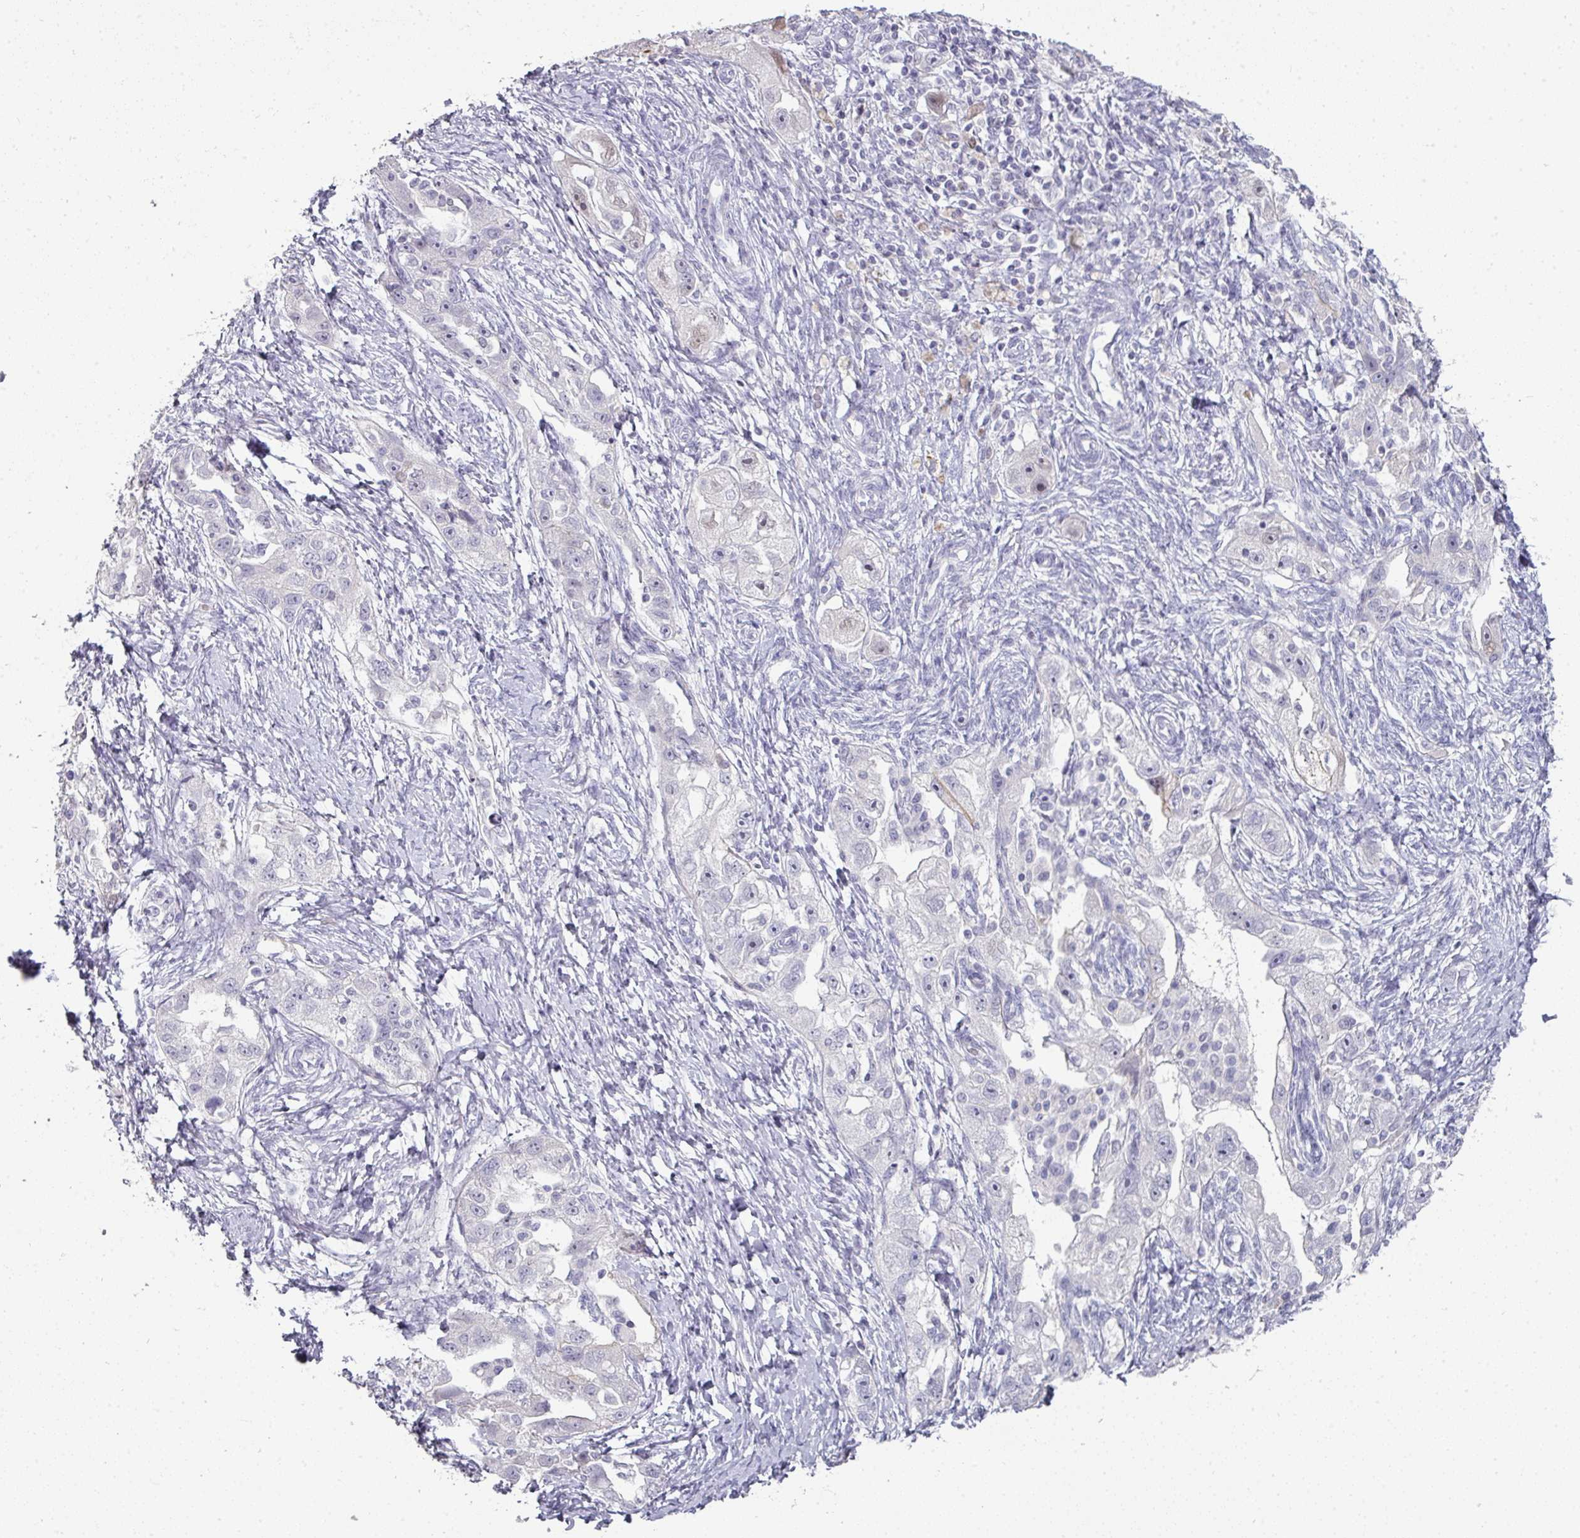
{"staining": {"intensity": "negative", "quantity": "none", "location": "none"}, "tissue": "ovarian cancer", "cell_type": "Tumor cells", "image_type": "cancer", "snomed": [{"axis": "morphology", "description": "Carcinoma, NOS"}, {"axis": "morphology", "description": "Cystadenocarcinoma, serous, NOS"}, {"axis": "topography", "description": "Ovary"}], "caption": "High power microscopy photomicrograph of an immunohistochemistry histopathology image of ovarian cancer (carcinoma), revealing no significant staining in tumor cells.", "gene": "GTF2H3", "patient": {"sex": "female", "age": 69}}